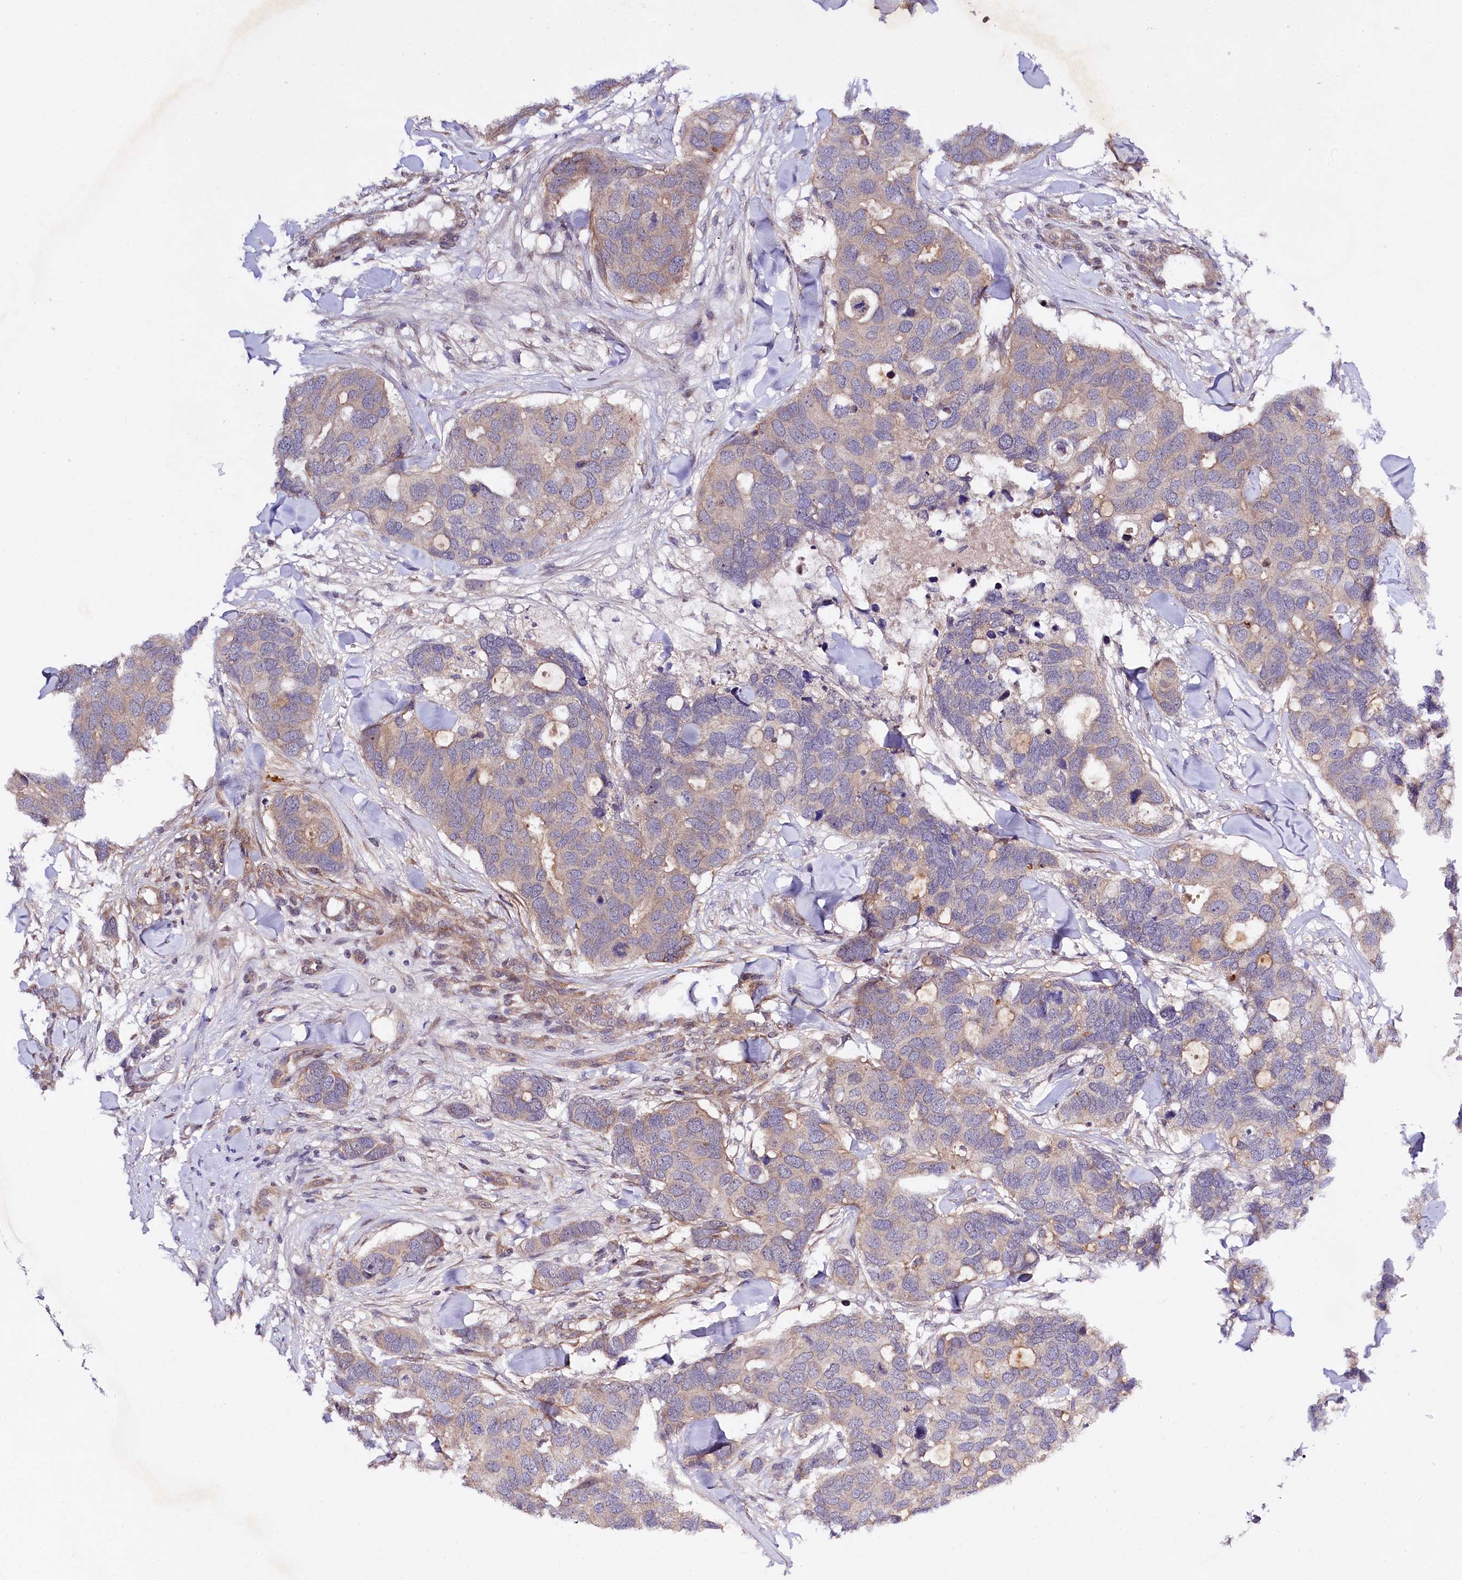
{"staining": {"intensity": "weak", "quantity": "25%-75%", "location": "cytoplasmic/membranous"}, "tissue": "breast cancer", "cell_type": "Tumor cells", "image_type": "cancer", "snomed": [{"axis": "morphology", "description": "Duct carcinoma"}, {"axis": "topography", "description": "Breast"}], "caption": "A micrograph showing weak cytoplasmic/membranous expression in approximately 25%-75% of tumor cells in breast cancer, as visualized by brown immunohistochemical staining.", "gene": "PHLDB1", "patient": {"sex": "female", "age": 83}}